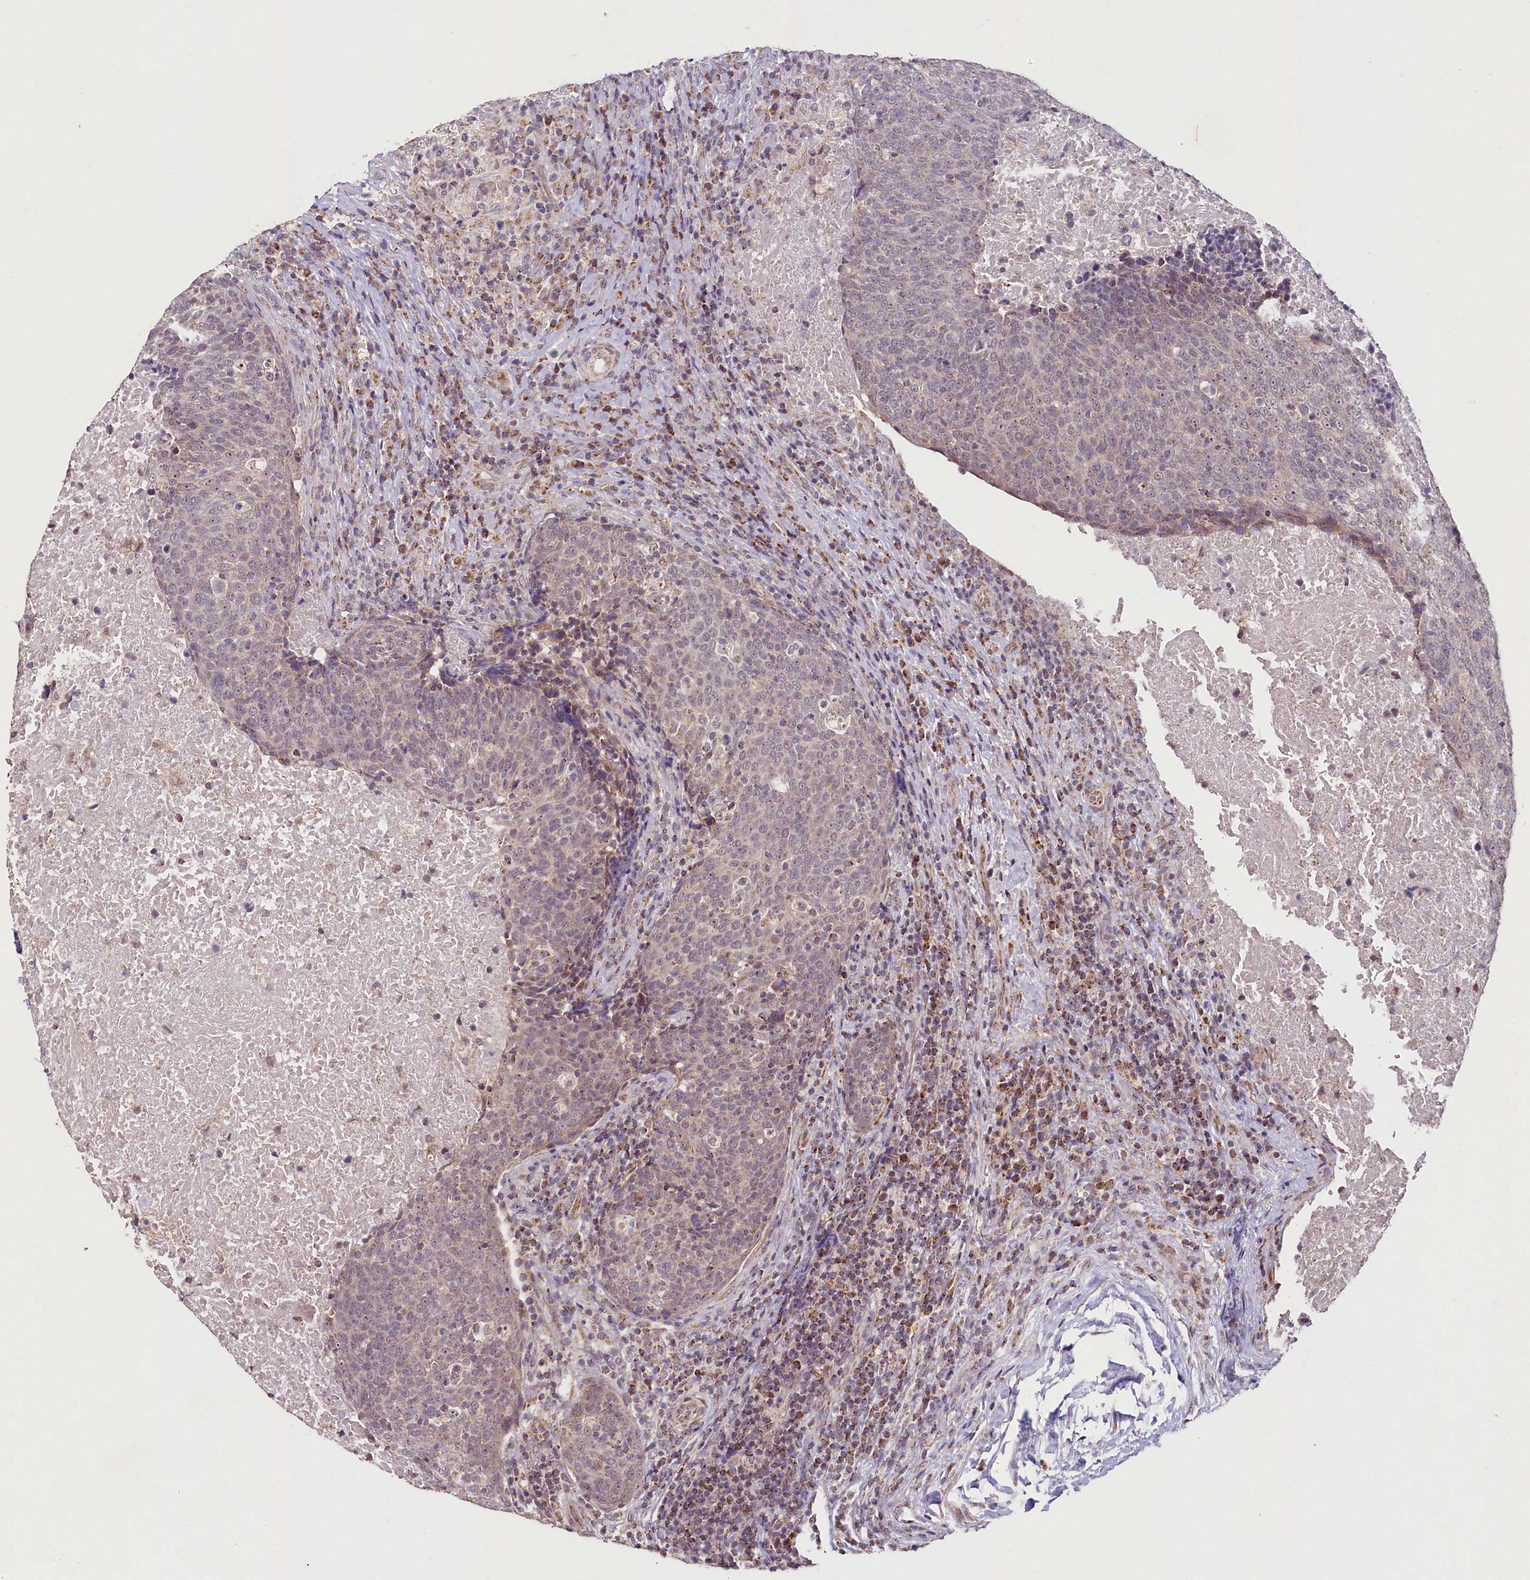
{"staining": {"intensity": "weak", "quantity": "25%-75%", "location": "cytoplasmic/membranous"}, "tissue": "head and neck cancer", "cell_type": "Tumor cells", "image_type": "cancer", "snomed": [{"axis": "morphology", "description": "Squamous cell carcinoma, NOS"}, {"axis": "morphology", "description": "Squamous cell carcinoma, metastatic, NOS"}, {"axis": "topography", "description": "Lymph node"}, {"axis": "topography", "description": "Head-Neck"}], "caption": "Head and neck cancer stained for a protein exhibits weak cytoplasmic/membranous positivity in tumor cells. (DAB = brown stain, brightfield microscopy at high magnification).", "gene": "PDE6D", "patient": {"sex": "male", "age": 62}}